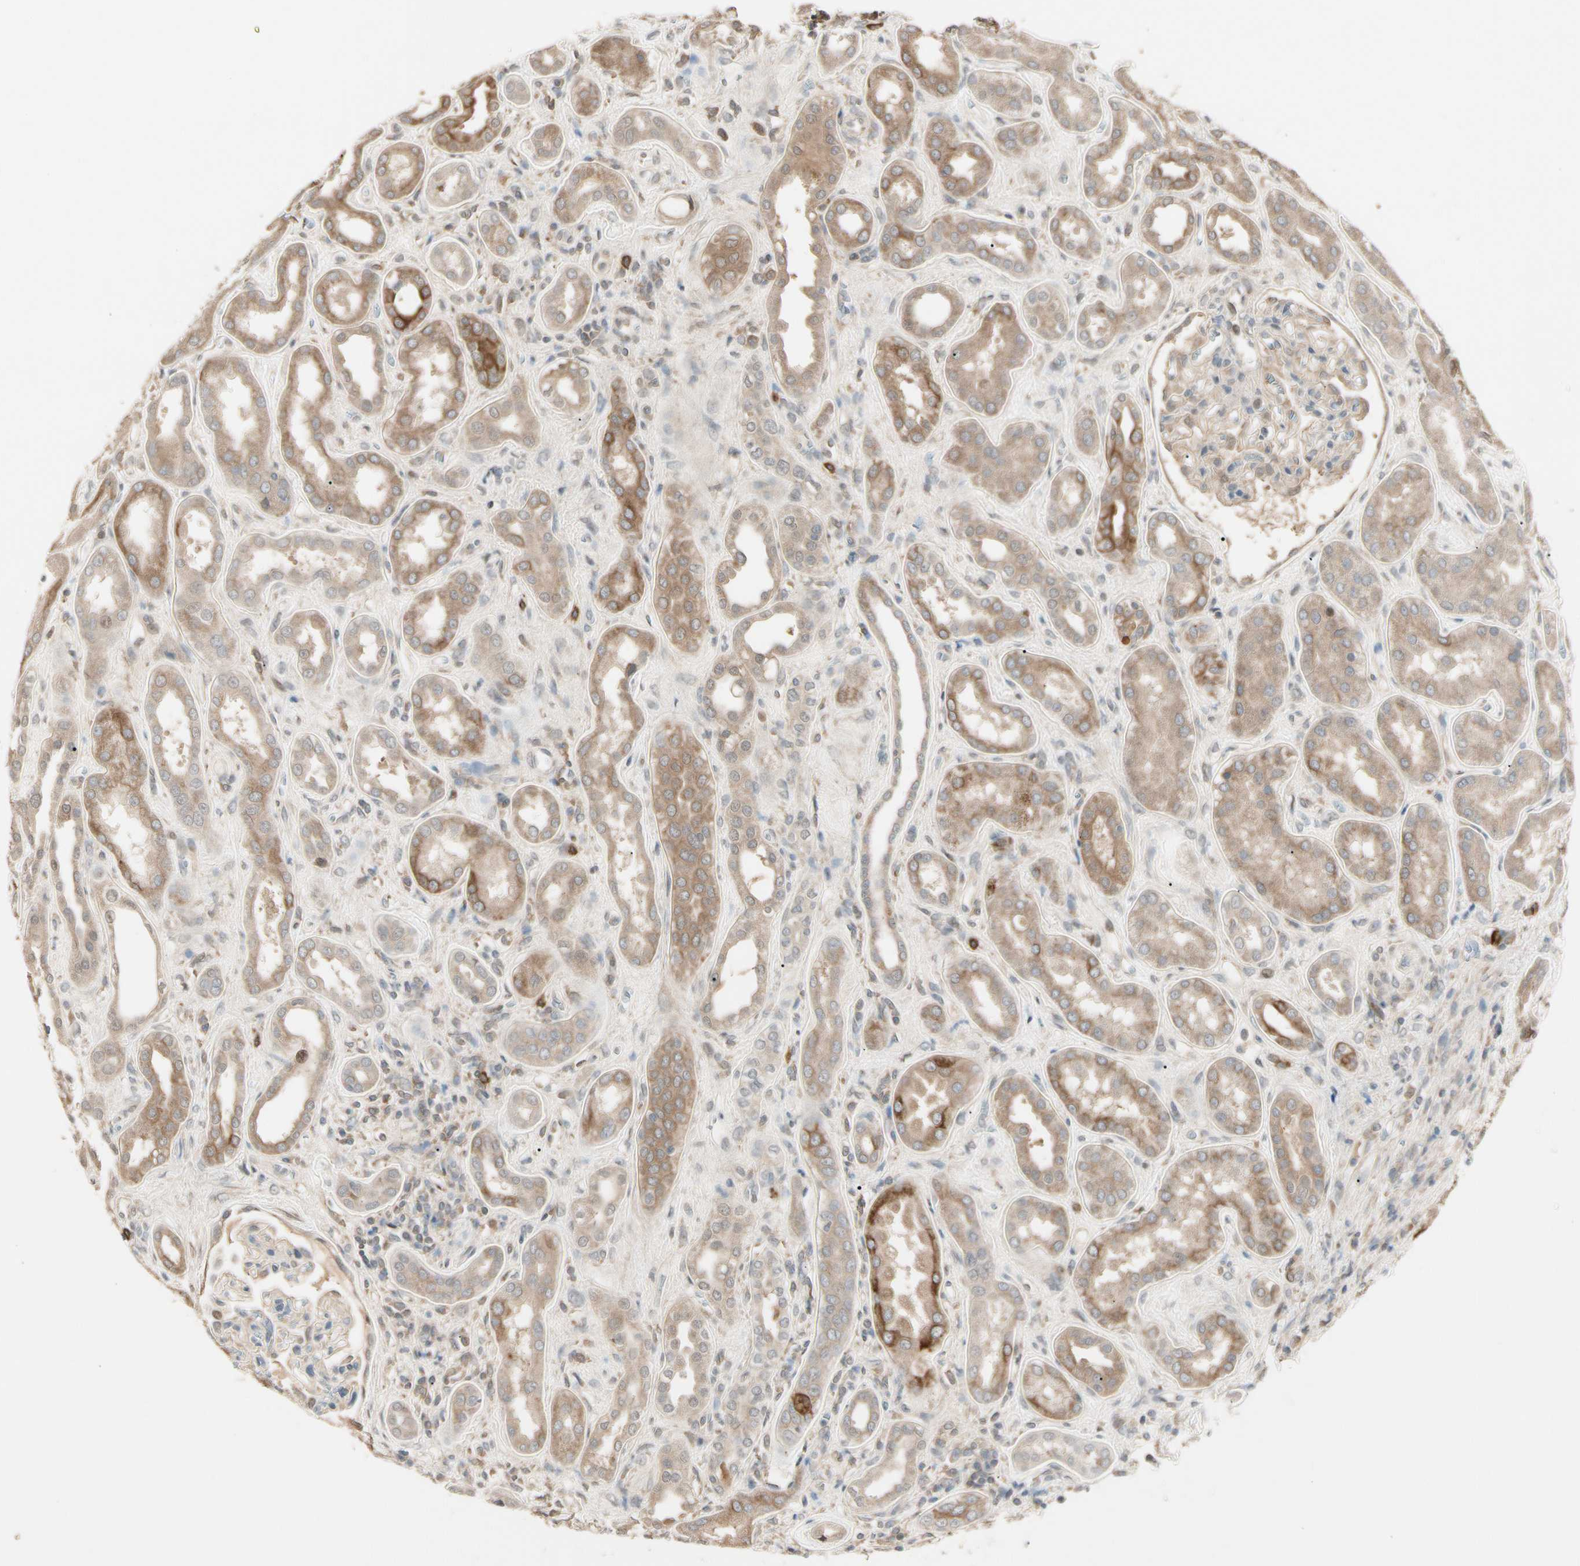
{"staining": {"intensity": "weak", "quantity": ">75%", "location": "cytoplasmic/membranous"}, "tissue": "kidney", "cell_type": "Cells in glomeruli", "image_type": "normal", "snomed": [{"axis": "morphology", "description": "Normal tissue, NOS"}, {"axis": "topography", "description": "Kidney"}], "caption": "Cells in glomeruli show low levels of weak cytoplasmic/membranous positivity in about >75% of cells in benign kidney. Using DAB (3,3'-diaminobenzidine) (brown) and hematoxylin (blue) stains, captured at high magnification using brightfield microscopy.", "gene": "ATG4C", "patient": {"sex": "male", "age": 59}}